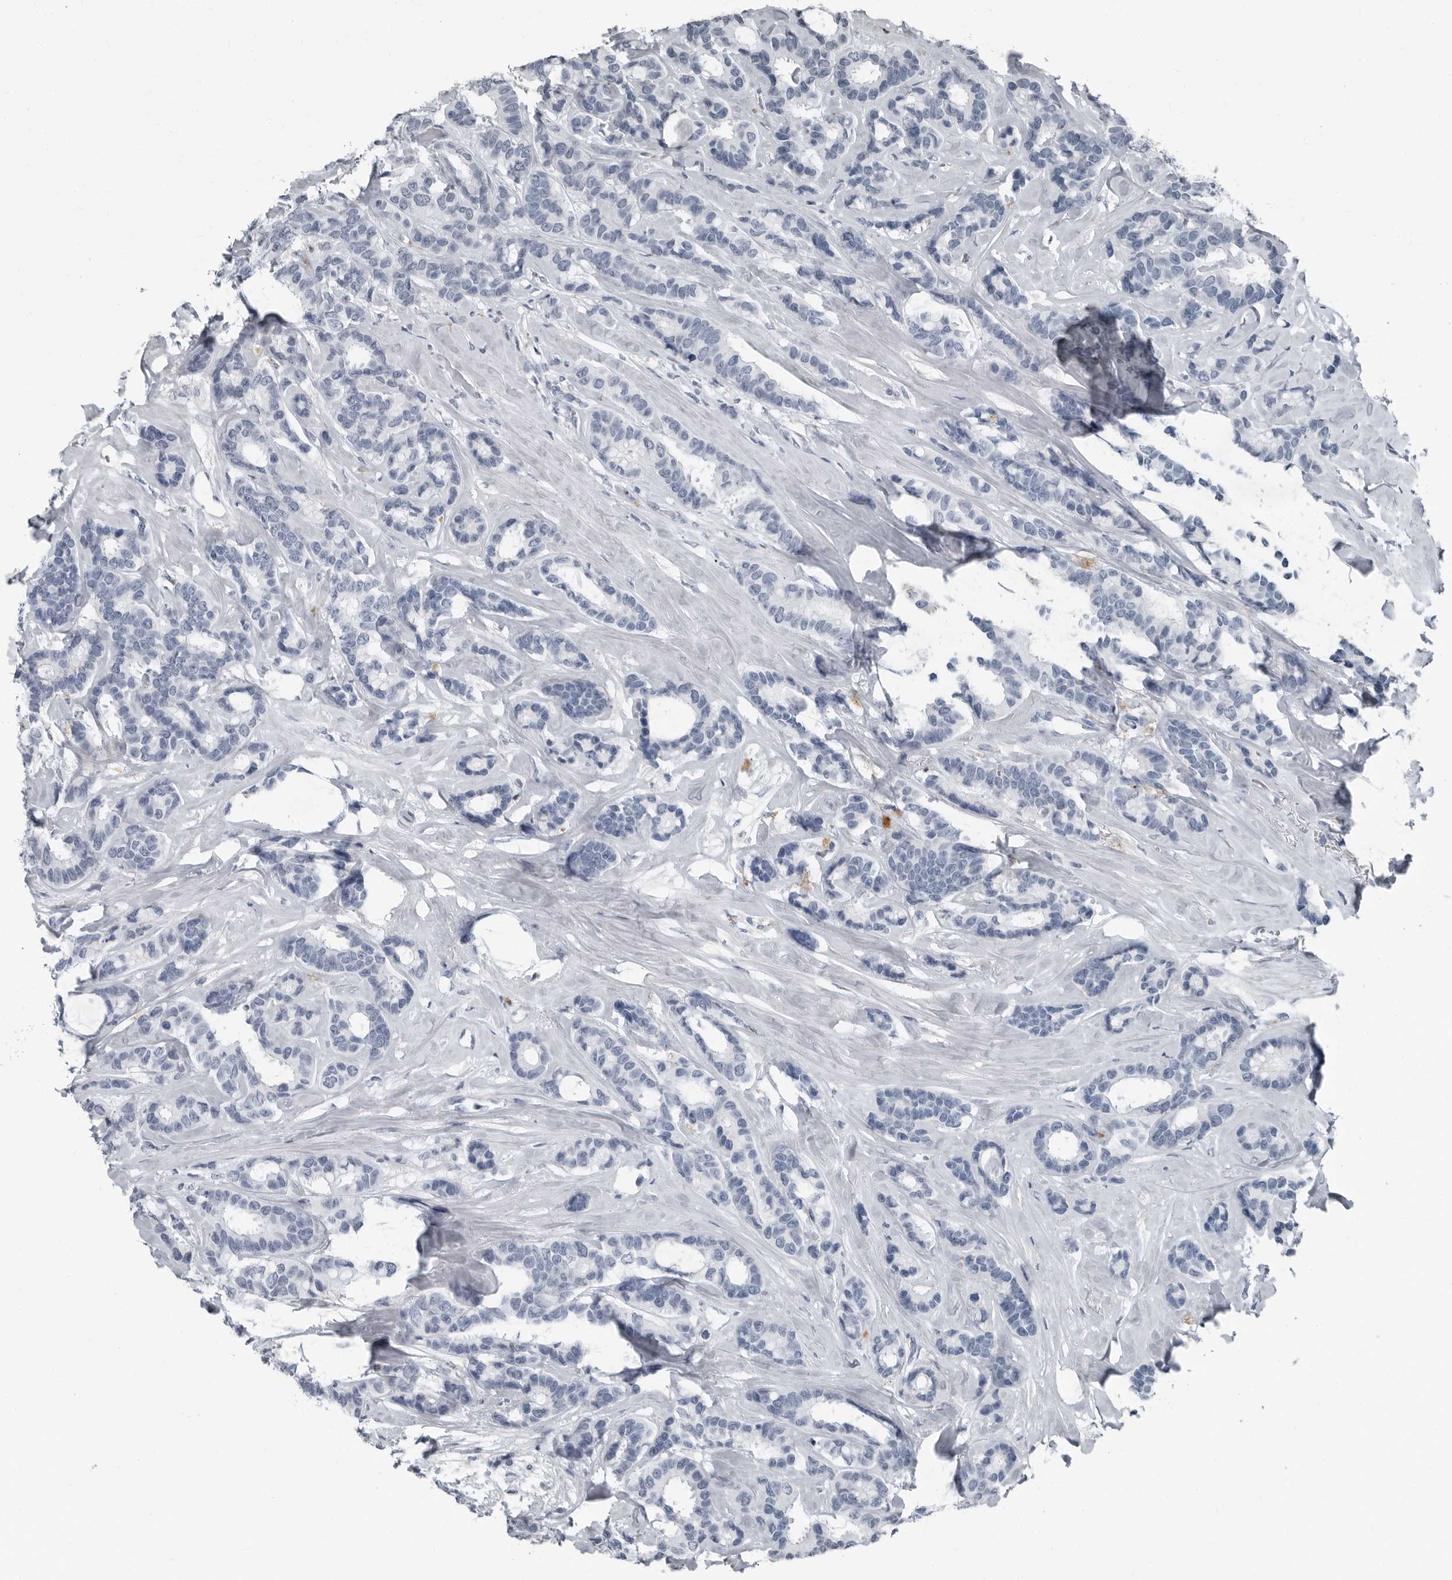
{"staining": {"intensity": "negative", "quantity": "none", "location": "none"}, "tissue": "breast cancer", "cell_type": "Tumor cells", "image_type": "cancer", "snomed": [{"axis": "morphology", "description": "Duct carcinoma"}, {"axis": "topography", "description": "Breast"}], "caption": "Tumor cells are negative for protein expression in human breast cancer. (Stains: DAB (3,3'-diaminobenzidine) IHC with hematoxylin counter stain, Microscopy: brightfield microscopy at high magnification).", "gene": "PDCD11", "patient": {"sex": "female", "age": 87}}